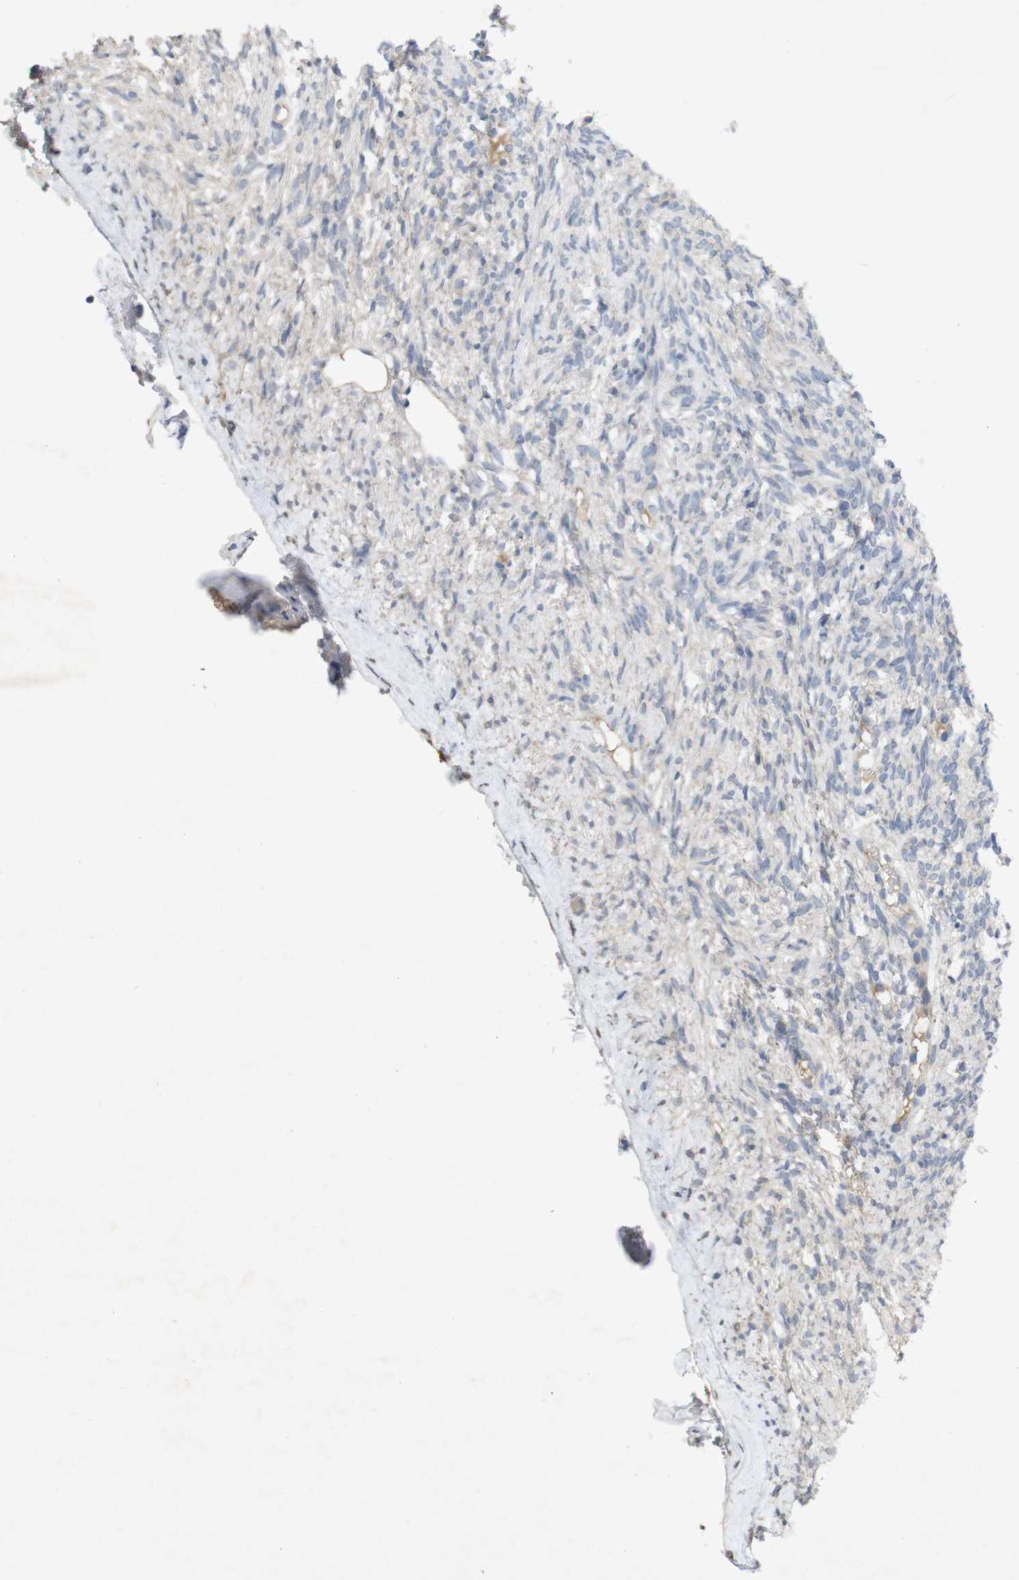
{"staining": {"intensity": "negative", "quantity": "none", "location": "none"}, "tissue": "ovary", "cell_type": "Ovarian stroma cells", "image_type": "normal", "snomed": [{"axis": "morphology", "description": "Normal tissue, NOS"}, {"axis": "topography", "description": "Ovary"}], "caption": "Immunohistochemistry (IHC) micrograph of normal ovary stained for a protein (brown), which exhibits no staining in ovarian stroma cells. Brightfield microscopy of immunohistochemistry stained with DAB (3,3'-diaminobenzidine) (brown) and hematoxylin (blue), captured at high magnification.", "gene": "TSPAN14", "patient": {"sex": "female", "age": 33}}